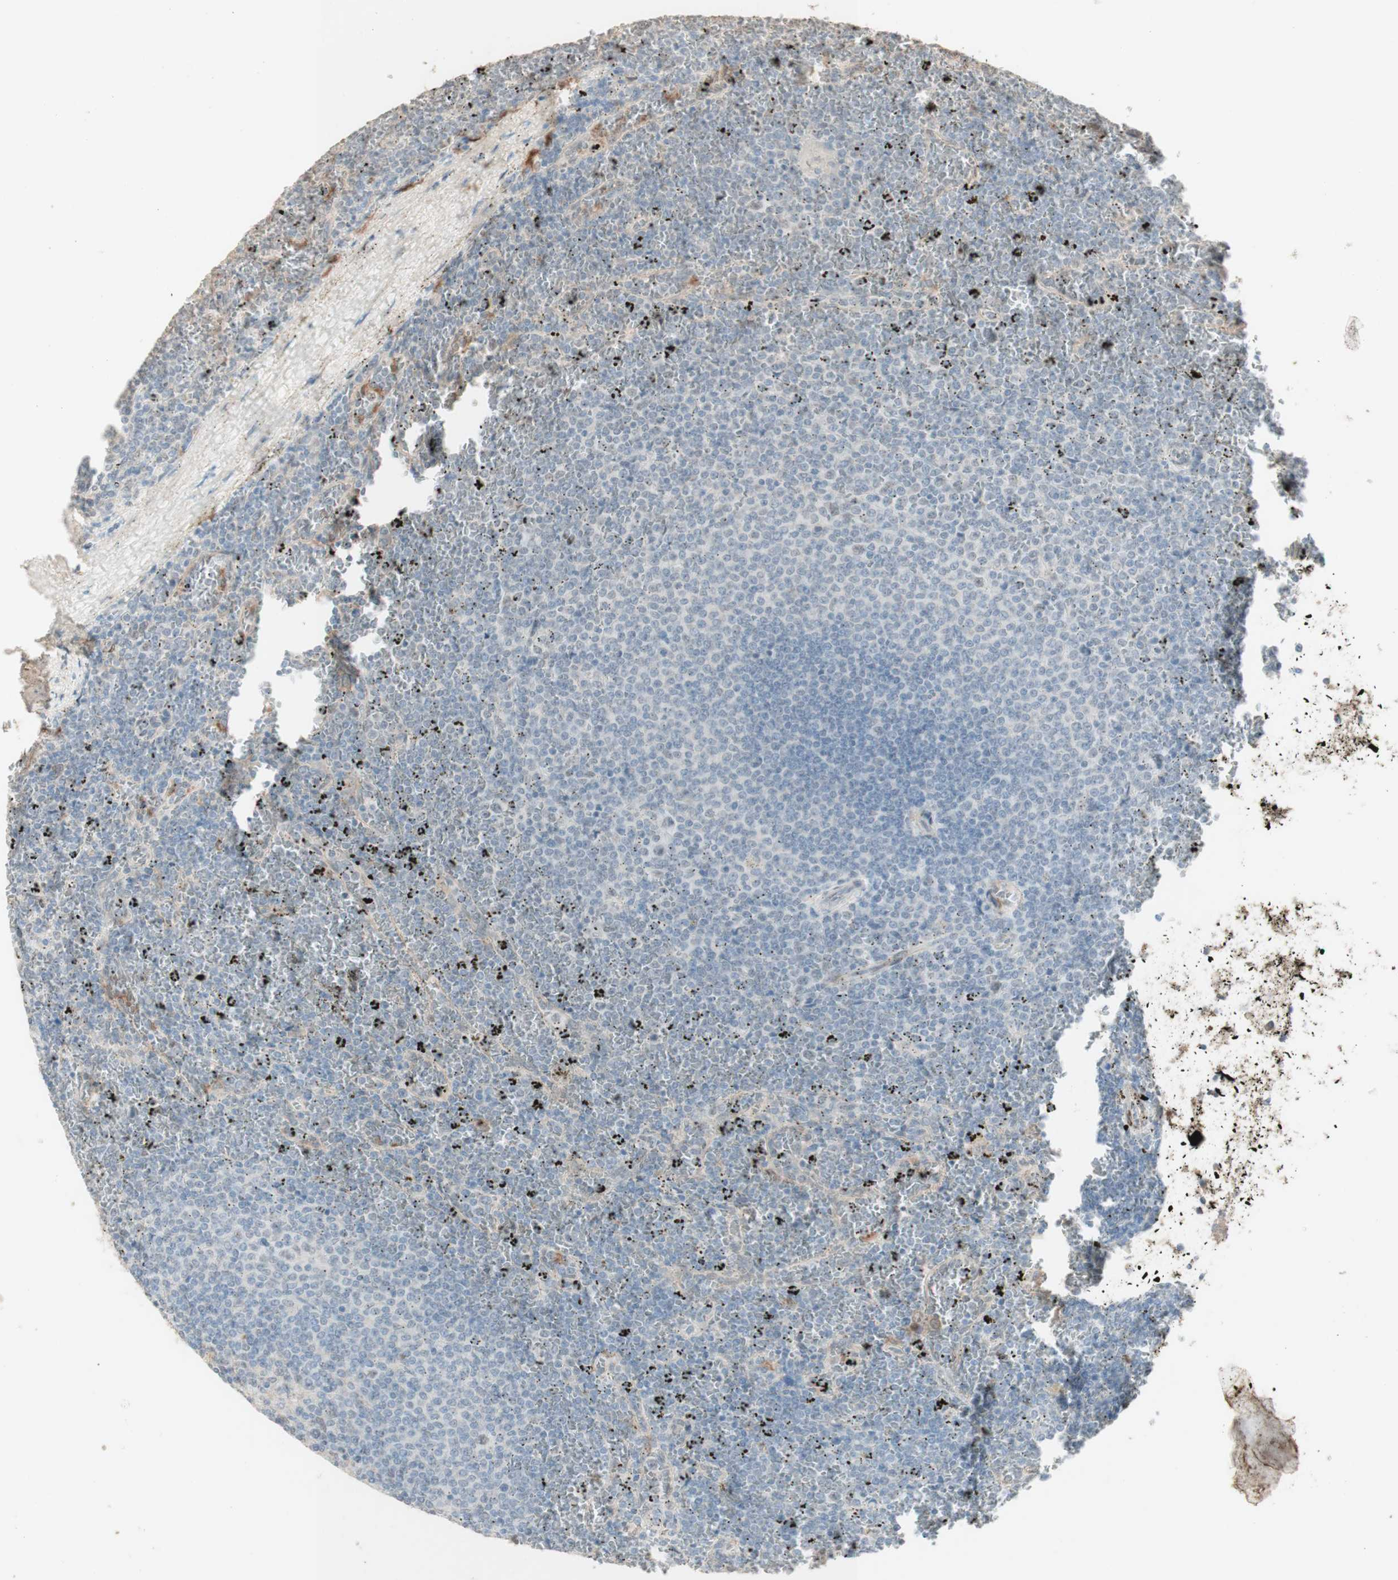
{"staining": {"intensity": "negative", "quantity": "none", "location": "none"}, "tissue": "lymphoma", "cell_type": "Tumor cells", "image_type": "cancer", "snomed": [{"axis": "morphology", "description": "Malignant lymphoma, non-Hodgkin's type, Low grade"}, {"axis": "topography", "description": "Spleen"}], "caption": "Immunohistochemistry image of lymphoma stained for a protein (brown), which shows no staining in tumor cells. (DAB (3,3'-diaminobenzidine) IHC, high magnification).", "gene": "MUC3A", "patient": {"sex": "female", "age": 77}}